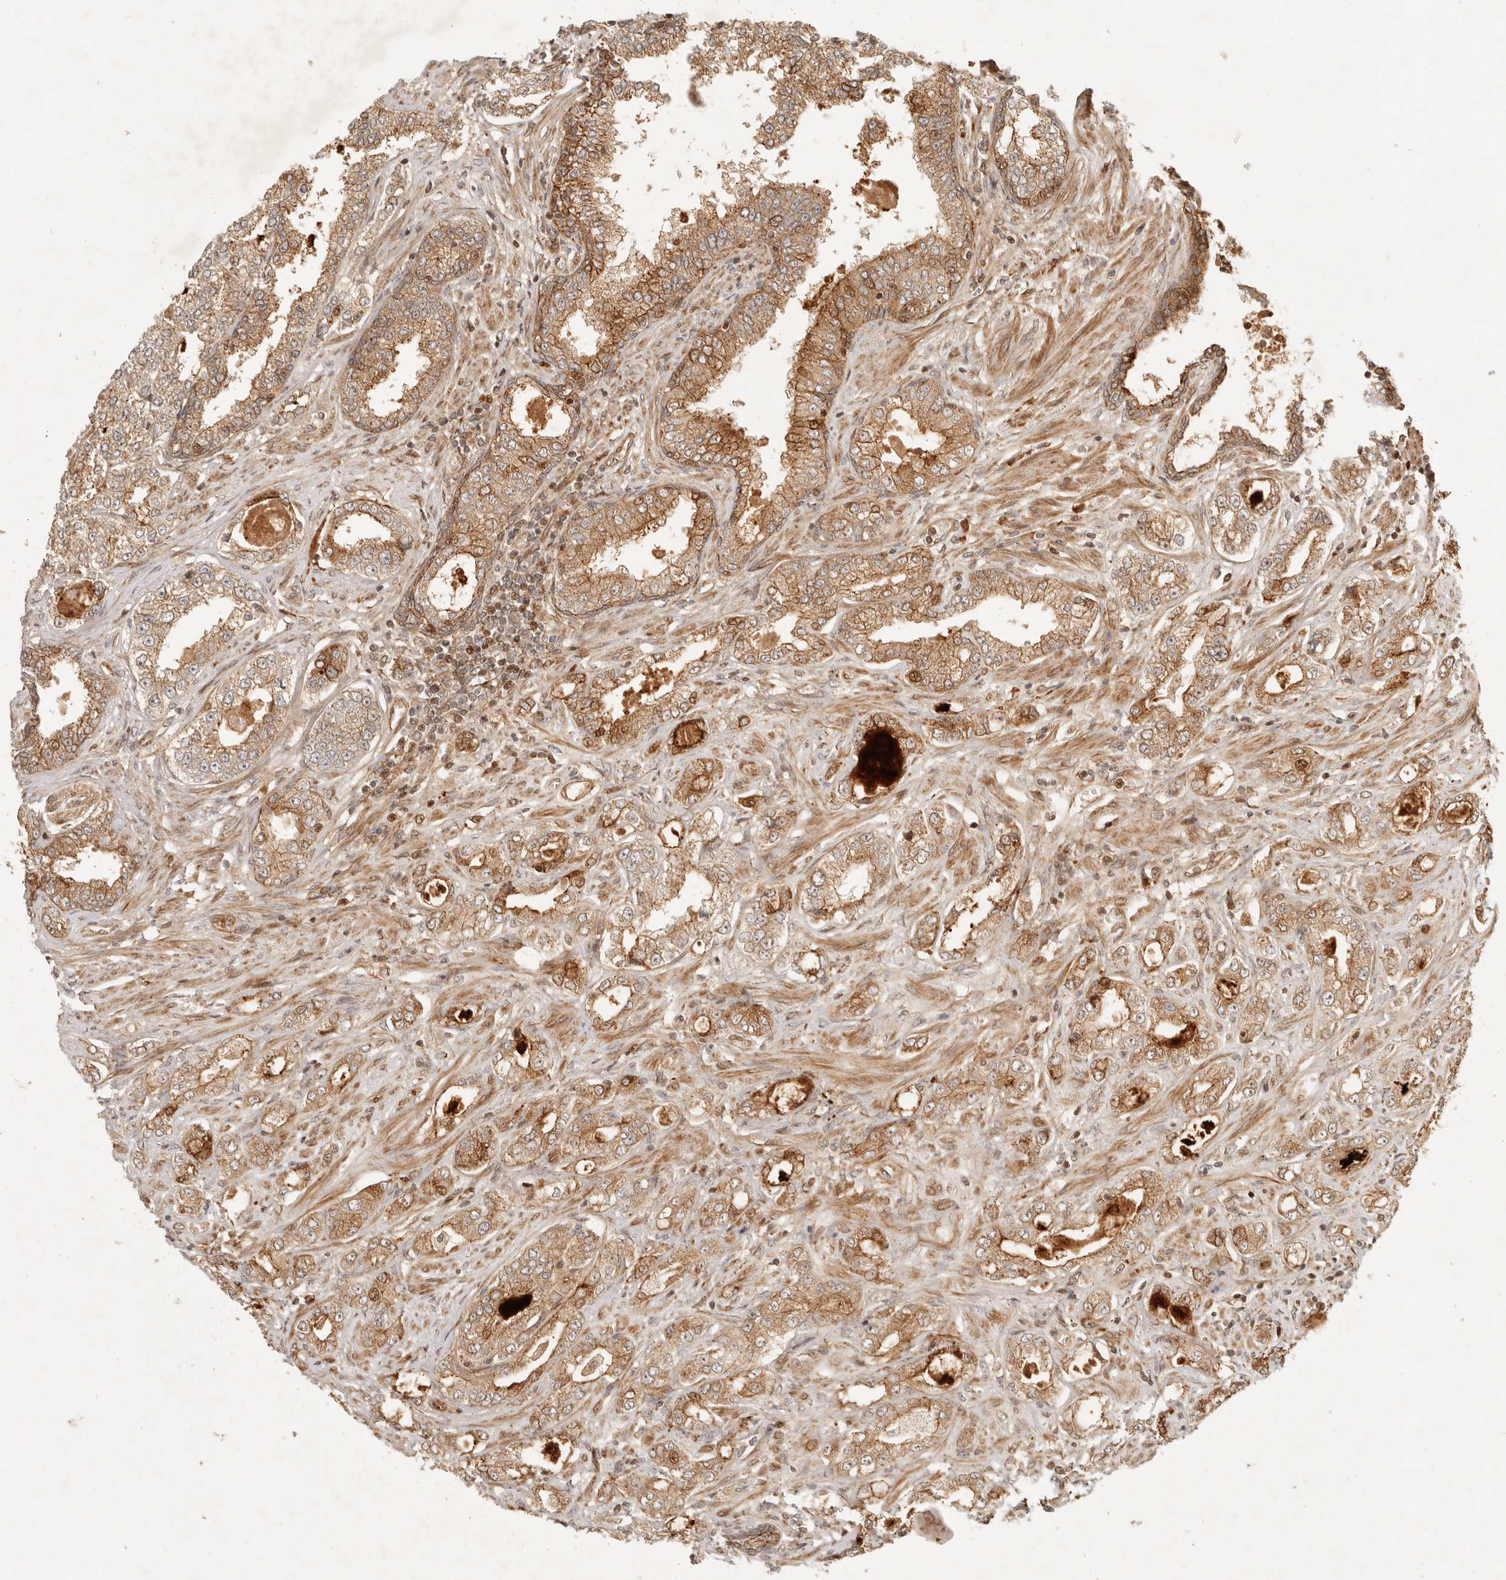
{"staining": {"intensity": "moderate", "quantity": ">75%", "location": "cytoplasmic/membranous"}, "tissue": "prostate cancer", "cell_type": "Tumor cells", "image_type": "cancer", "snomed": [{"axis": "morphology", "description": "Normal tissue, NOS"}, {"axis": "morphology", "description": "Adenocarcinoma, High grade"}, {"axis": "topography", "description": "Prostate"}], "caption": "This is a histology image of immunohistochemistry (IHC) staining of prostate adenocarcinoma (high-grade), which shows moderate positivity in the cytoplasmic/membranous of tumor cells.", "gene": "KLHL38", "patient": {"sex": "male", "age": 83}}